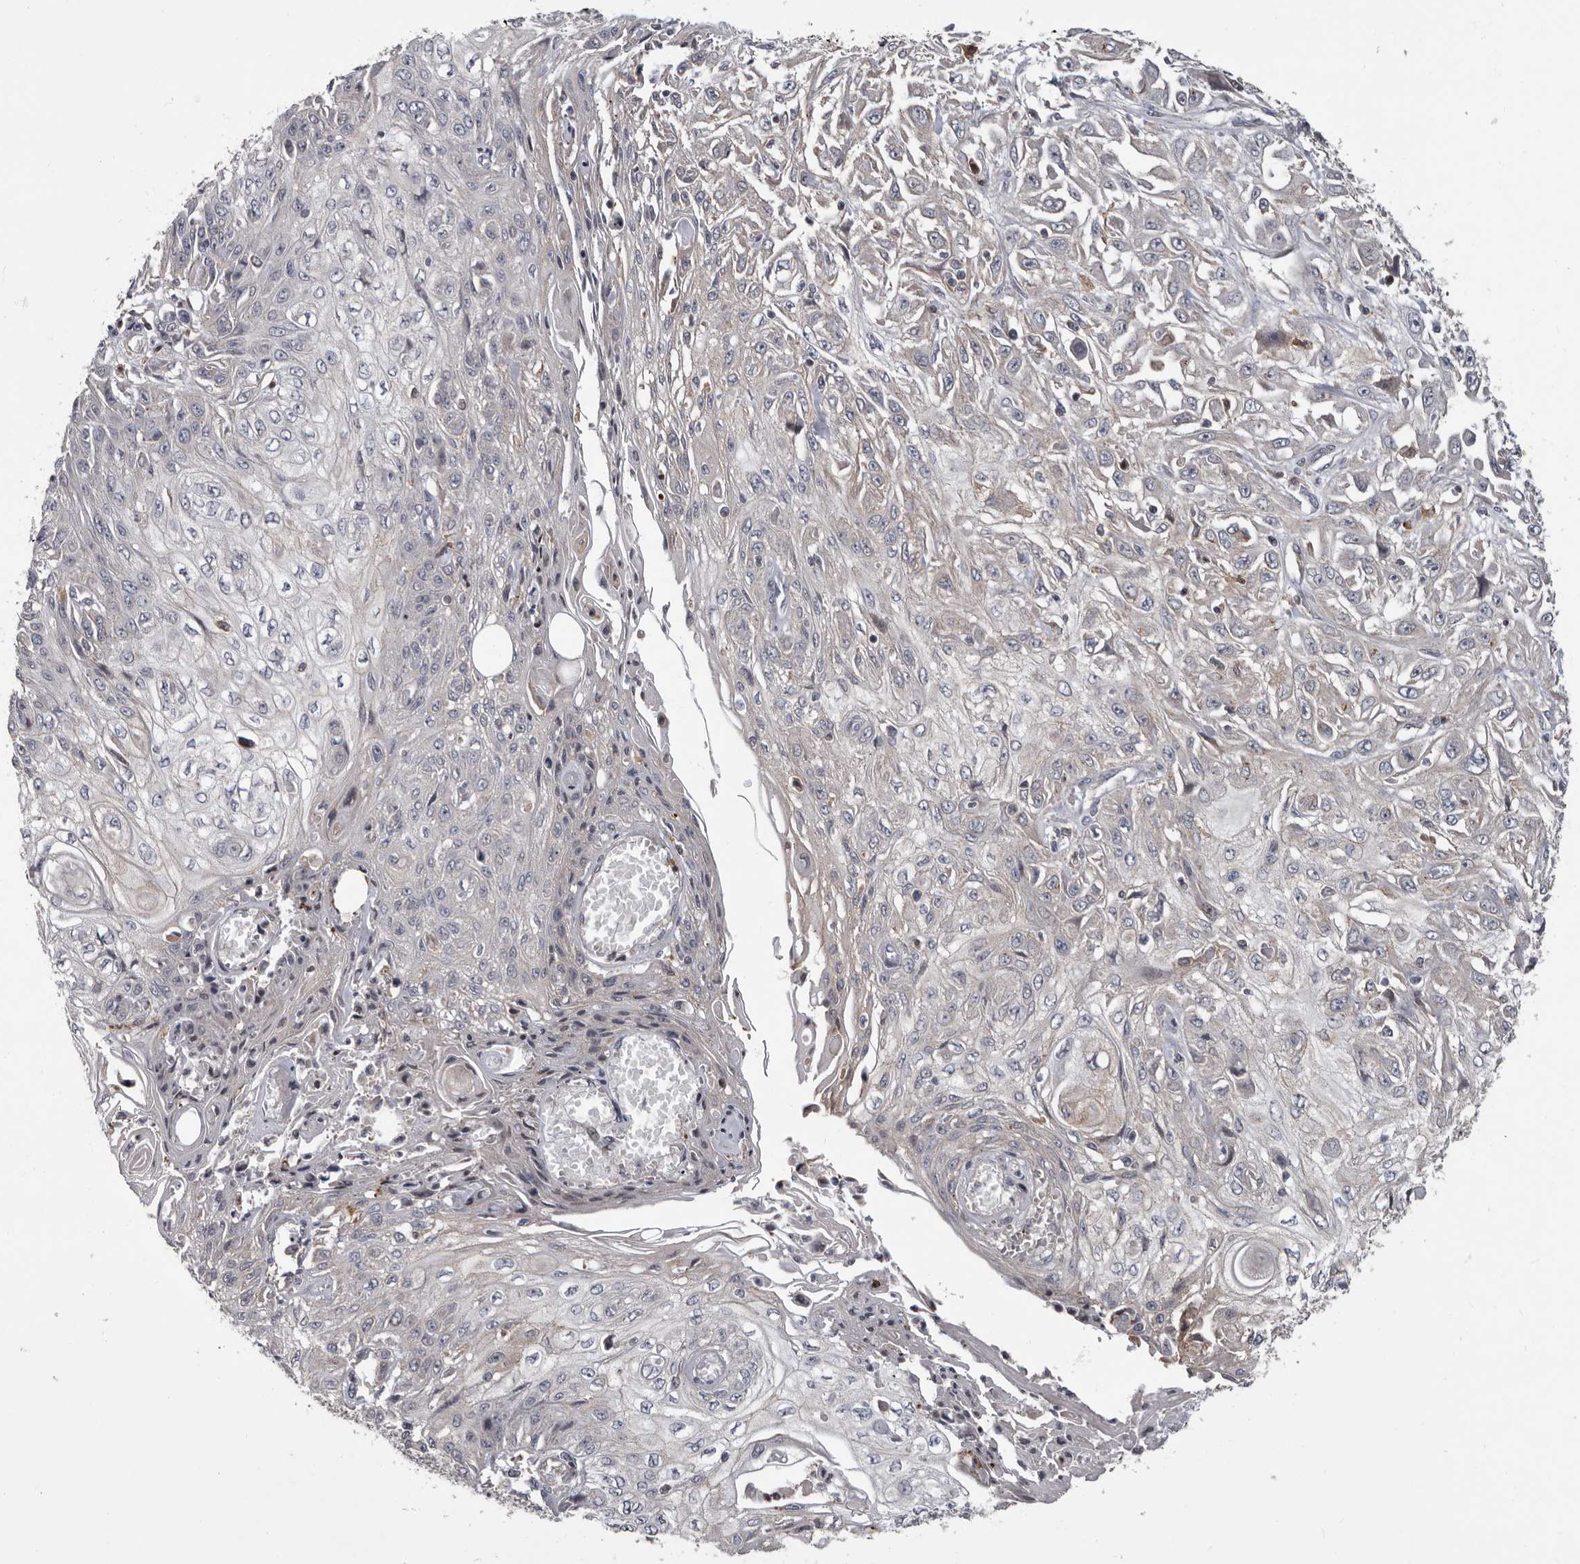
{"staining": {"intensity": "negative", "quantity": "none", "location": "none"}, "tissue": "skin cancer", "cell_type": "Tumor cells", "image_type": "cancer", "snomed": [{"axis": "morphology", "description": "Squamous cell carcinoma, NOS"}, {"axis": "morphology", "description": "Squamous cell carcinoma, metastatic, NOS"}, {"axis": "topography", "description": "Skin"}, {"axis": "topography", "description": "Lymph node"}], "caption": "Tumor cells show no significant staining in skin cancer. (Brightfield microscopy of DAB (3,3'-diaminobenzidine) immunohistochemistry (IHC) at high magnification).", "gene": "FGFR4", "patient": {"sex": "male", "age": 75}}